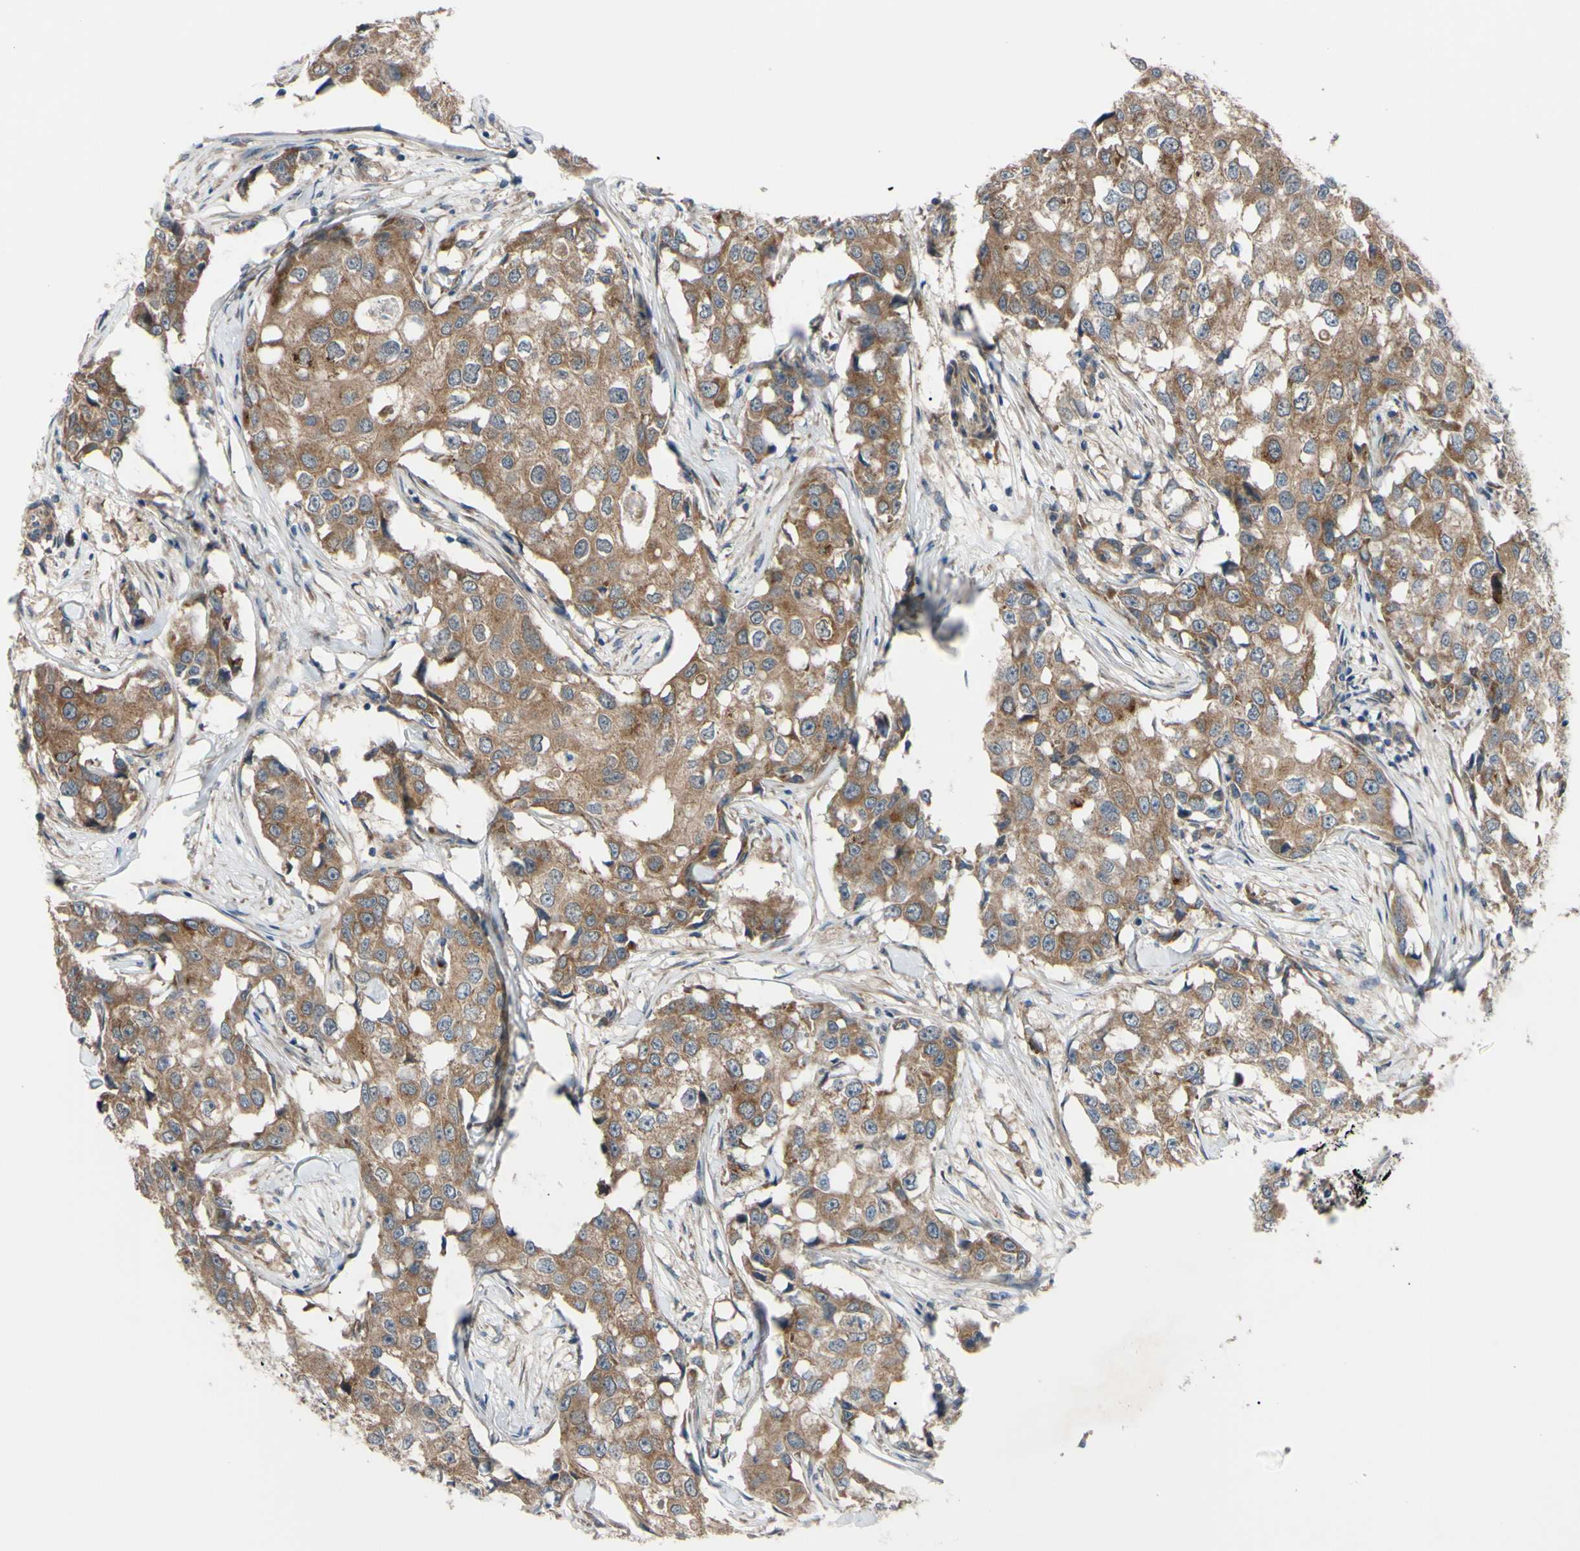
{"staining": {"intensity": "moderate", "quantity": ">75%", "location": "cytoplasmic/membranous"}, "tissue": "breast cancer", "cell_type": "Tumor cells", "image_type": "cancer", "snomed": [{"axis": "morphology", "description": "Duct carcinoma"}, {"axis": "topography", "description": "Breast"}], "caption": "The histopathology image displays immunohistochemical staining of breast invasive ductal carcinoma. There is moderate cytoplasmic/membranous expression is appreciated in approximately >75% of tumor cells.", "gene": "SVIL", "patient": {"sex": "female", "age": 27}}